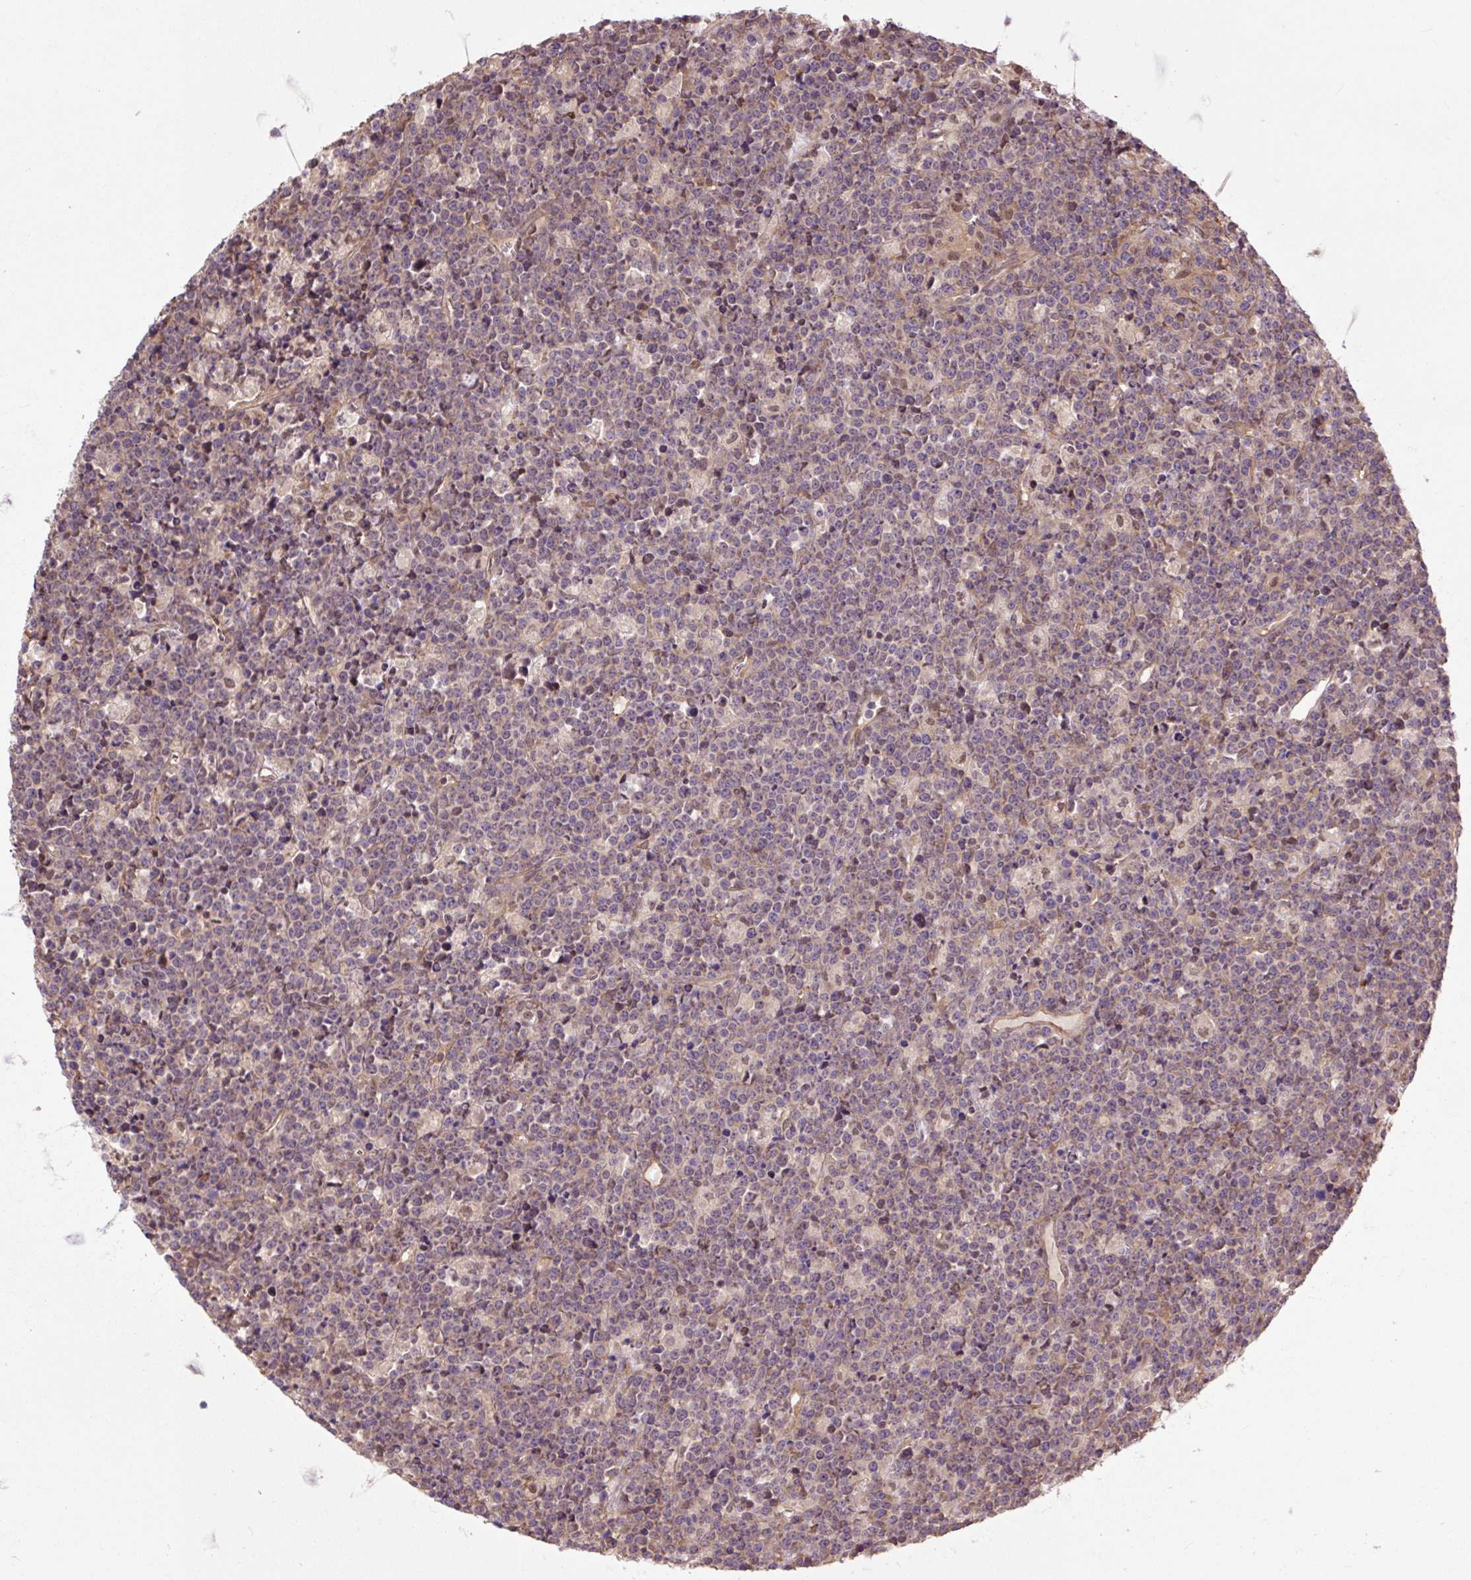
{"staining": {"intensity": "negative", "quantity": "none", "location": "none"}, "tissue": "lymphoma", "cell_type": "Tumor cells", "image_type": "cancer", "snomed": [{"axis": "morphology", "description": "Malignant lymphoma, non-Hodgkin's type, High grade"}, {"axis": "topography", "description": "Ovary"}], "caption": "Micrograph shows no protein positivity in tumor cells of high-grade malignant lymphoma, non-Hodgkin's type tissue.", "gene": "TPT1", "patient": {"sex": "female", "age": 56}}